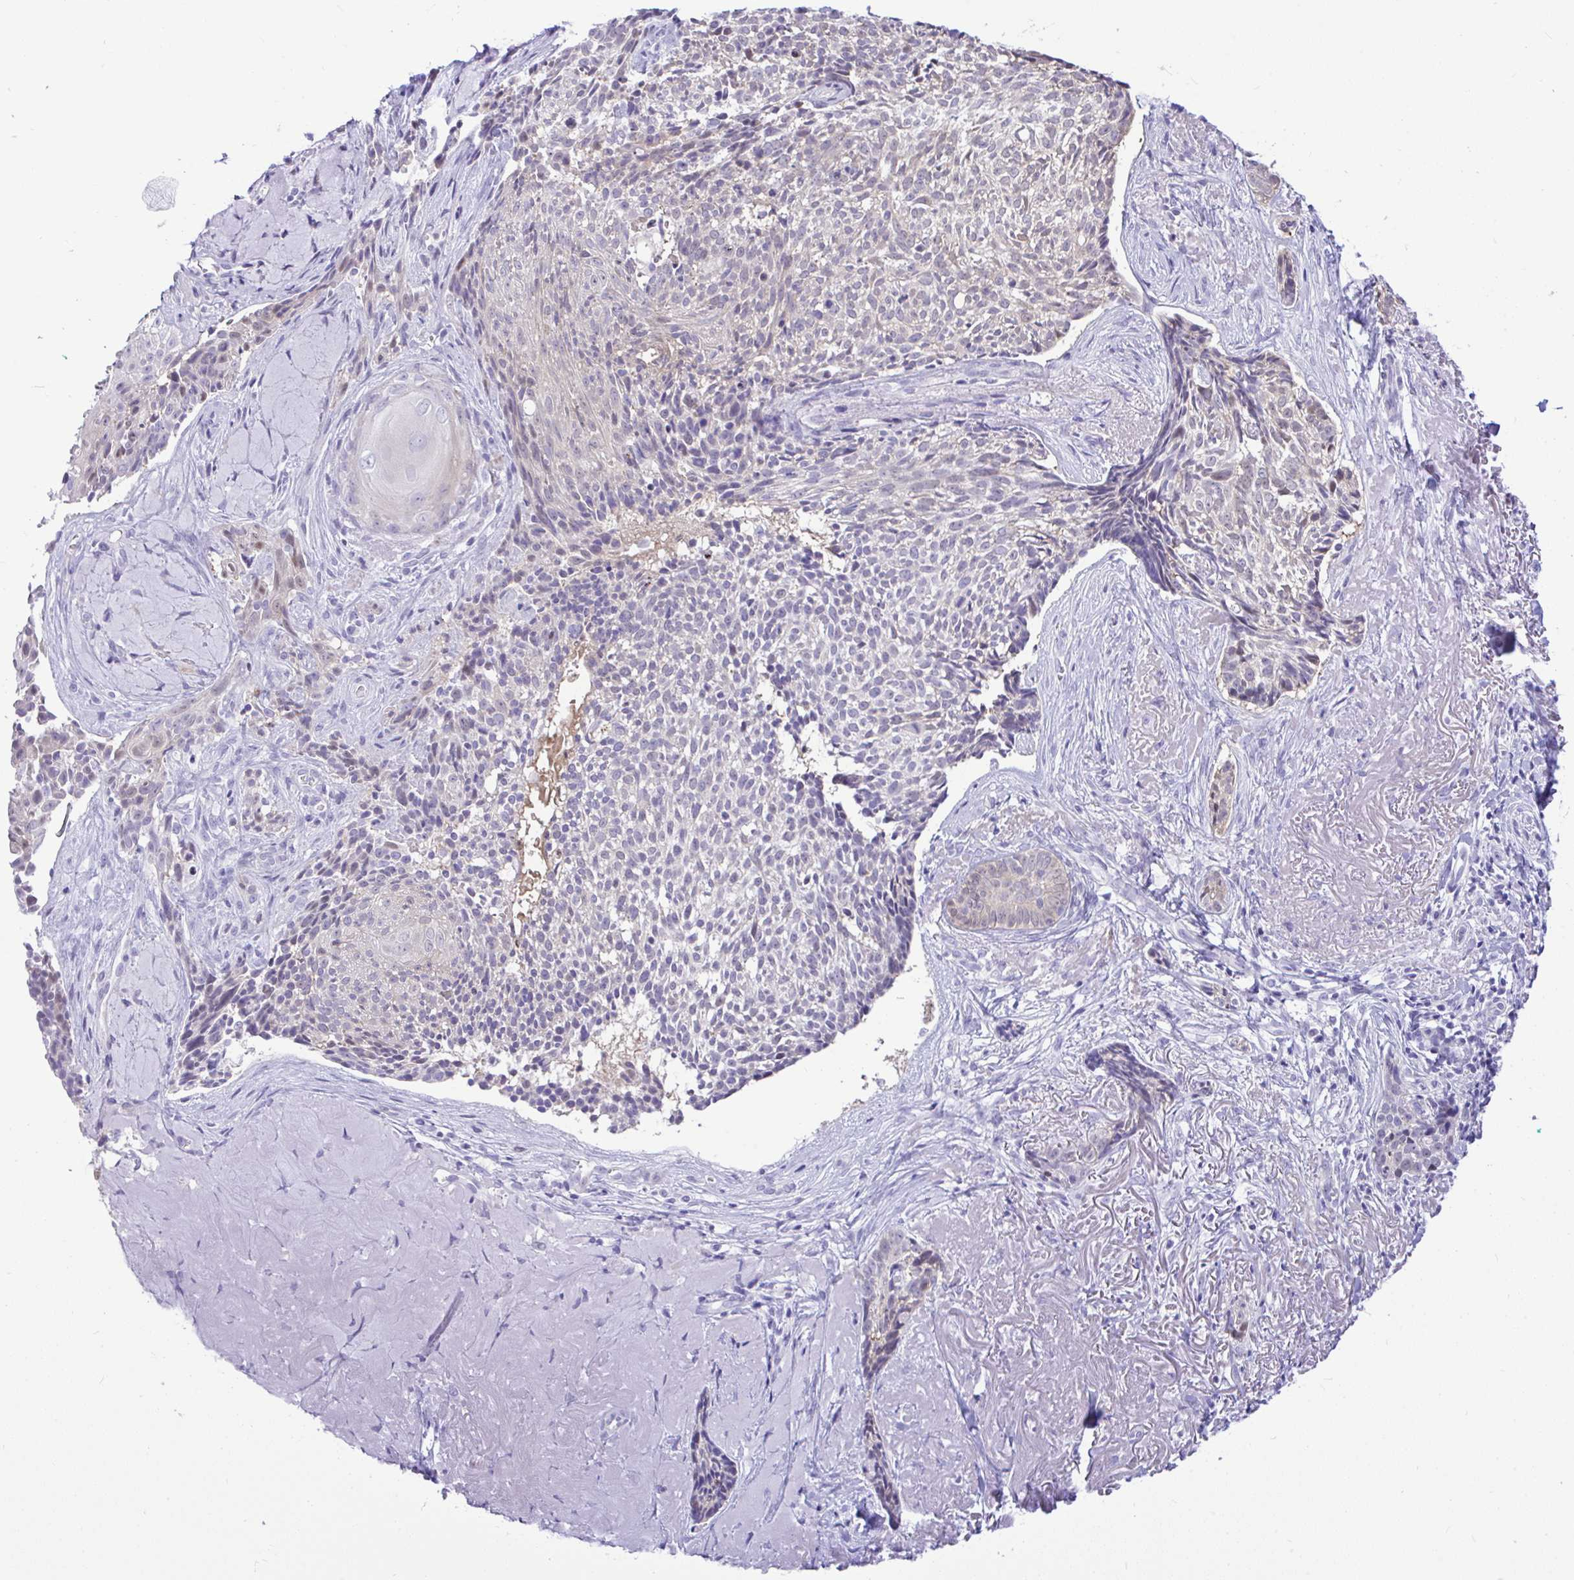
{"staining": {"intensity": "negative", "quantity": "none", "location": "none"}, "tissue": "skin cancer", "cell_type": "Tumor cells", "image_type": "cancer", "snomed": [{"axis": "morphology", "description": "Basal cell carcinoma"}, {"axis": "topography", "description": "Skin"}, {"axis": "topography", "description": "Skin of face"}], "caption": "Human basal cell carcinoma (skin) stained for a protein using immunohistochemistry displays no staining in tumor cells.", "gene": "ZNF485", "patient": {"sex": "female", "age": 95}}